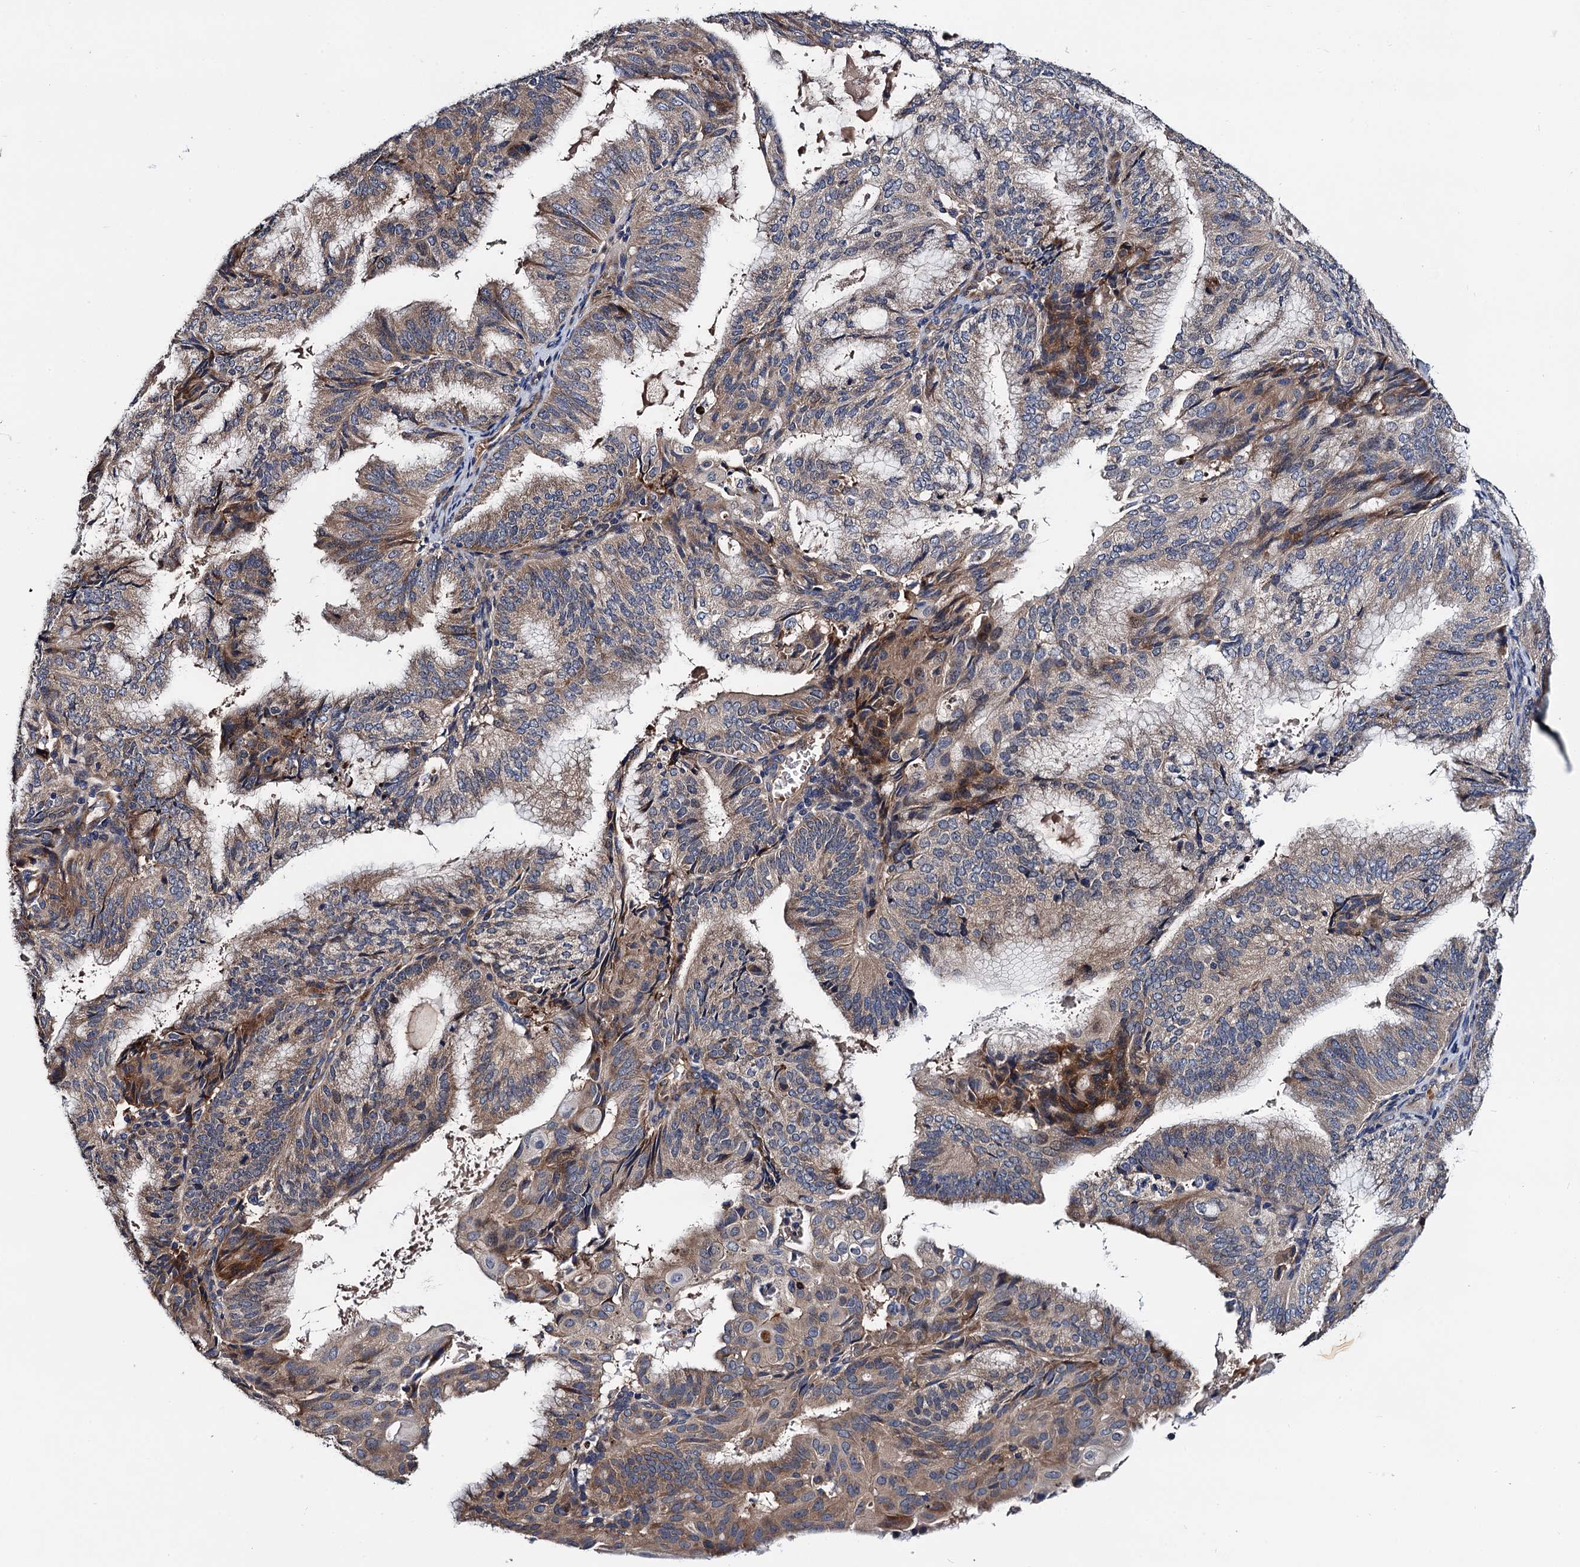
{"staining": {"intensity": "weak", "quantity": "25%-75%", "location": "cytoplasmic/membranous"}, "tissue": "endometrial cancer", "cell_type": "Tumor cells", "image_type": "cancer", "snomed": [{"axis": "morphology", "description": "Adenocarcinoma, NOS"}, {"axis": "topography", "description": "Endometrium"}], "caption": "Protein positivity by immunohistochemistry (IHC) exhibits weak cytoplasmic/membranous expression in about 25%-75% of tumor cells in adenocarcinoma (endometrial).", "gene": "TRMT112", "patient": {"sex": "female", "age": 49}}